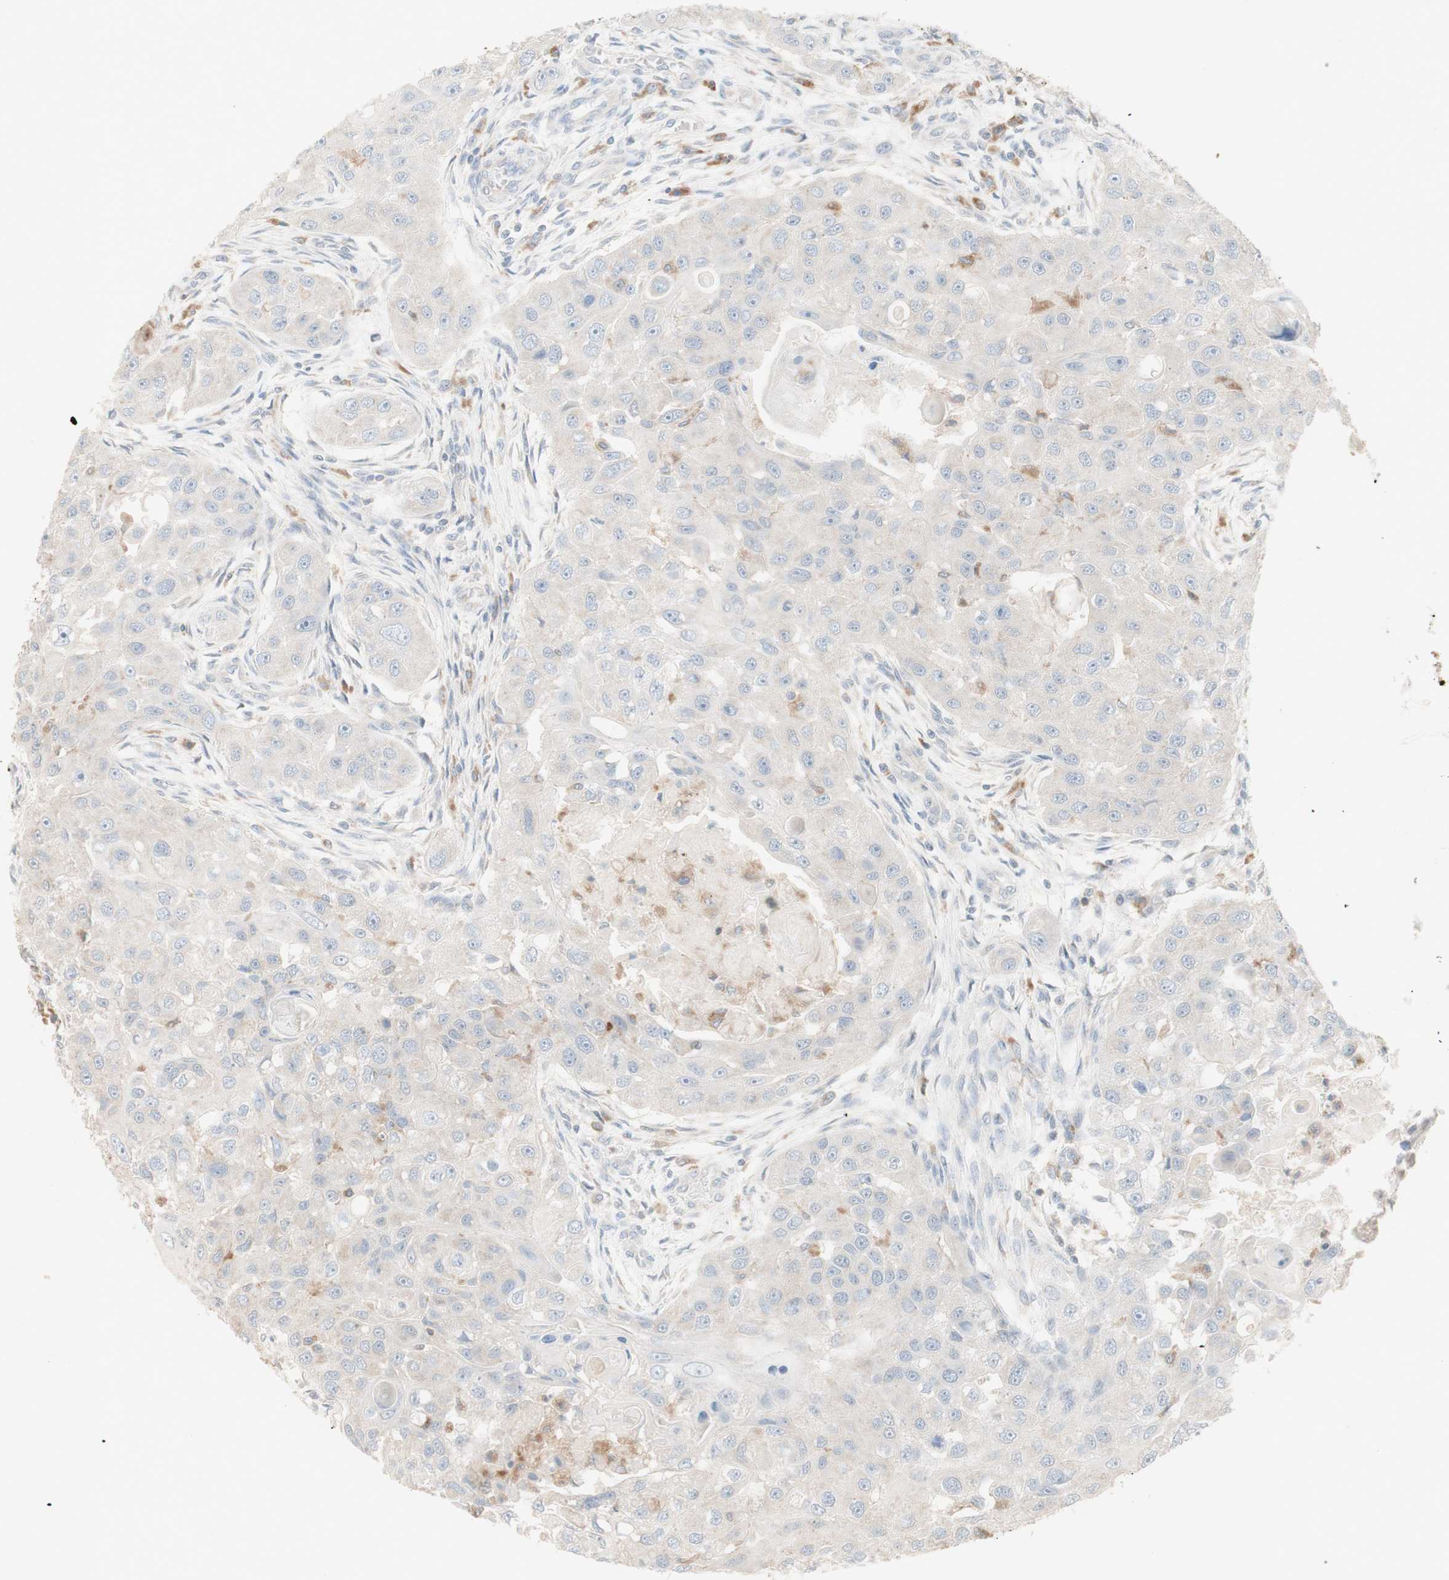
{"staining": {"intensity": "negative", "quantity": "none", "location": "none"}, "tissue": "head and neck cancer", "cell_type": "Tumor cells", "image_type": "cancer", "snomed": [{"axis": "morphology", "description": "Normal tissue, NOS"}, {"axis": "morphology", "description": "Squamous cell carcinoma, NOS"}, {"axis": "topography", "description": "Skeletal muscle"}, {"axis": "topography", "description": "Head-Neck"}], "caption": "DAB (3,3'-diaminobenzidine) immunohistochemical staining of head and neck squamous cell carcinoma shows no significant staining in tumor cells. (DAB (3,3'-diaminobenzidine) immunohistochemistry (IHC), high magnification).", "gene": "ATP6V1B1", "patient": {"sex": "male", "age": 51}}